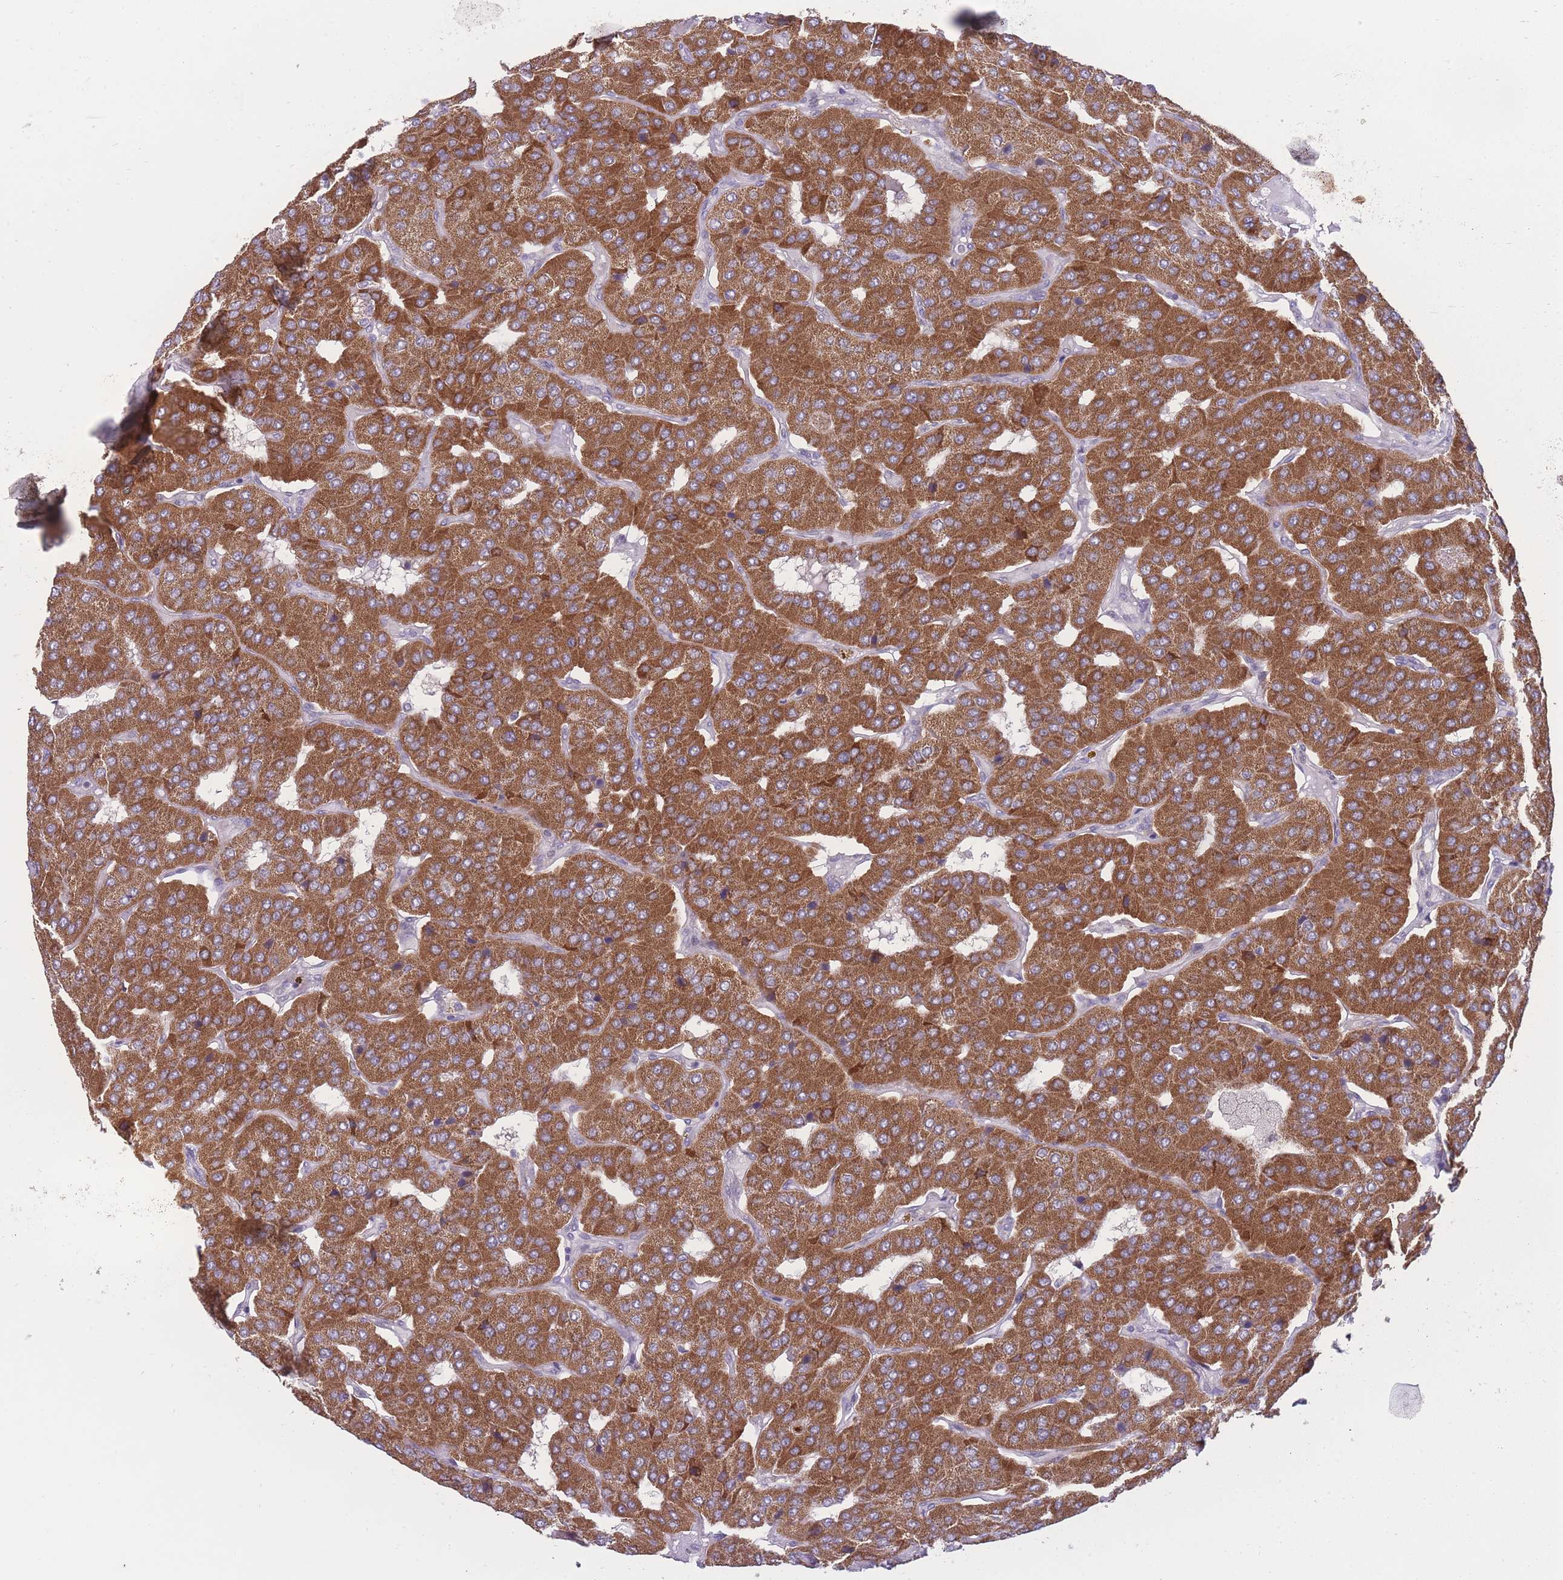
{"staining": {"intensity": "strong", "quantity": ">75%", "location": "cytoplasmic/membranous"}, "tissue": "parathyroid gland", "cell_type": "Glandular cells", "image_type": "normal", "snomed": [{"axis": "morphology", "description": "Normal tissue, NOS"}, {"axis": "morphology", "description": "Adenoma, NOS"}, {"axis": "topography", "description": "Parathyroid gland"}], "caption": "Parathyroid gland stained with IHC exhibits strong cytoplasmic/membranous expression in approximately >75% of glandular cells.", "gene": "MCIDAS", "patient": {"sex": "female", "age": 86}}